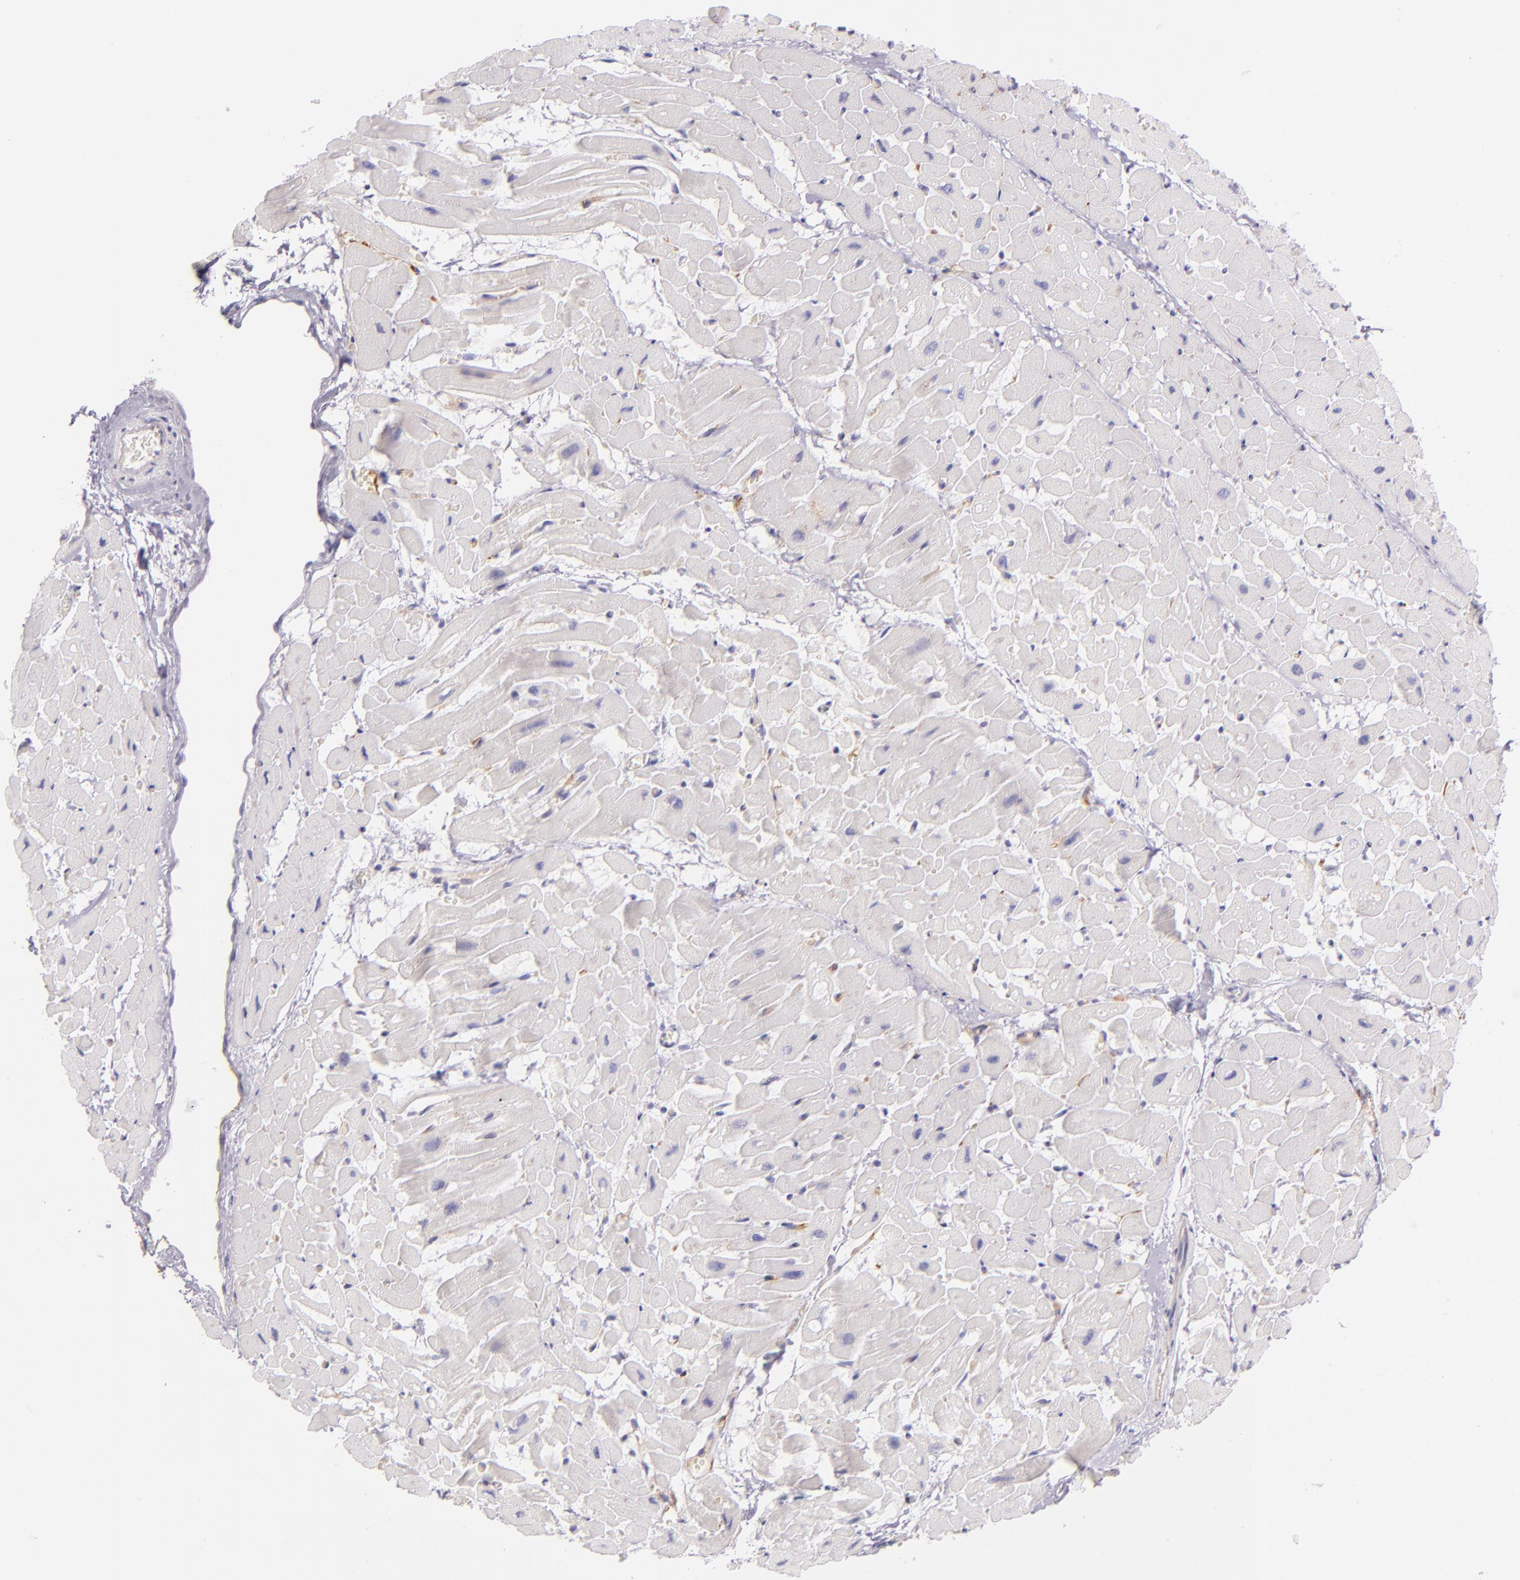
{"staining": {"intensity": "negative", "quantity": "none", "location": "none"}, "tissue": "heart muscle", "cell_type": "Cardiomyocytes", "image_type": "normal", "snomed": [{"axis": "morphology", "description": "Normal tissue, NOS"}, {"axis": "topography", "description": "Heart"}], "caption": "Immunohistochemical staining of unremarkable human heart muscle demonstrates no significant expression in cardiomyocytes. The staining is performed using DAB brown chromogen with nuclei counter-stained in using hematoxylin.", "gene": "ICAM1", "patient": {"sex": "male", "age": 45}}